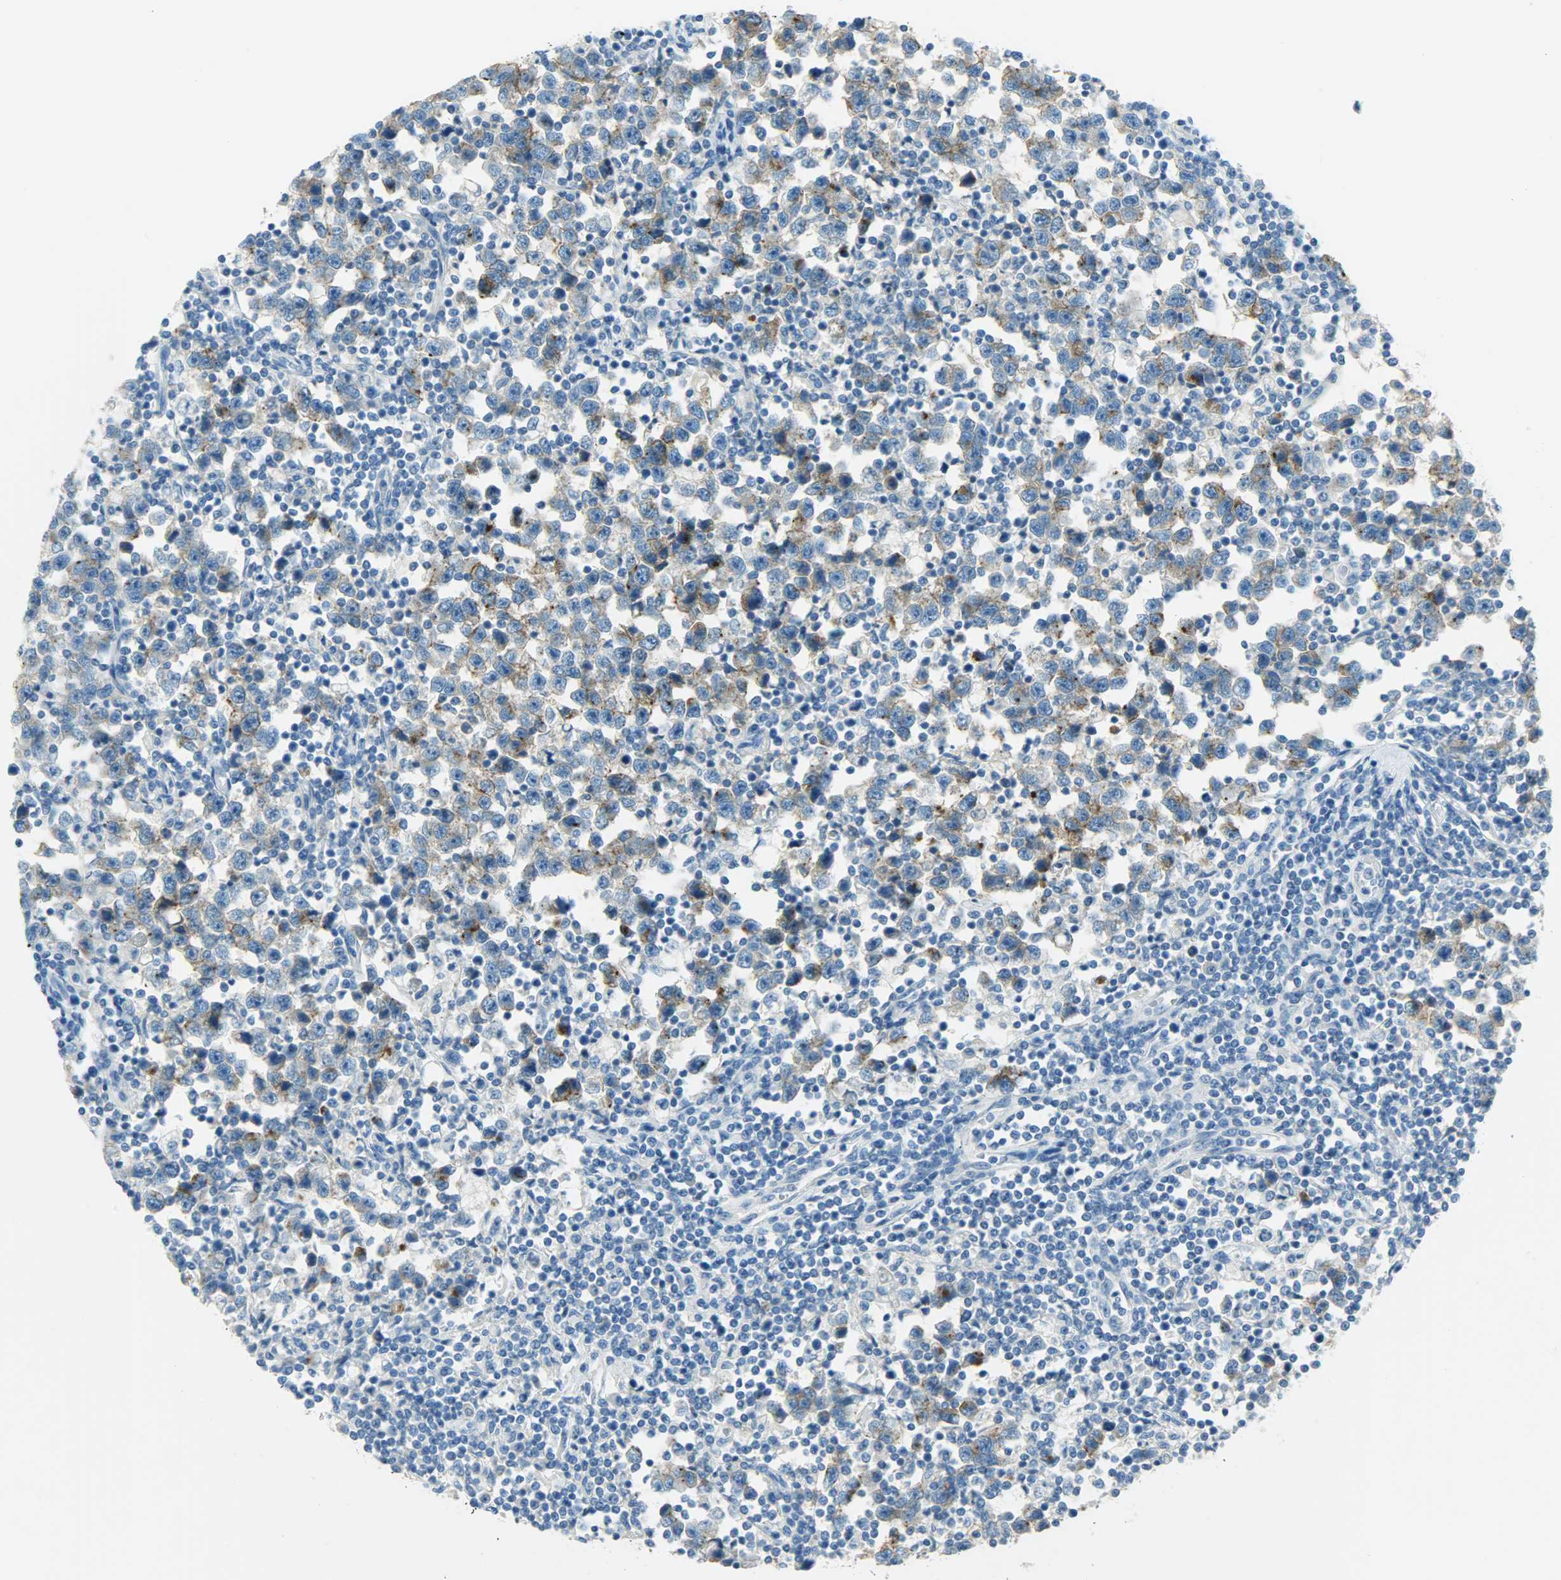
{"staining": {"intensity": "strong", "quantity": ">75%", "location": "cytoplasmic/membranous"}, "tissue": "testis cancer", "cell_type": "Tumor cells", "image_type": "cancer", "snomed": [{"axis": "morphology", "description": "Seminoma, NOS"}, {"axis": "topography", "description": "Testis"}], "caption": "A micrograph of human testis cancer stained for a protein exhibits strong cytoplasmic/membranous brown staining in tumor cells.", "gene": "PROM1", "patient": {"sex": "male", "age": 43}}